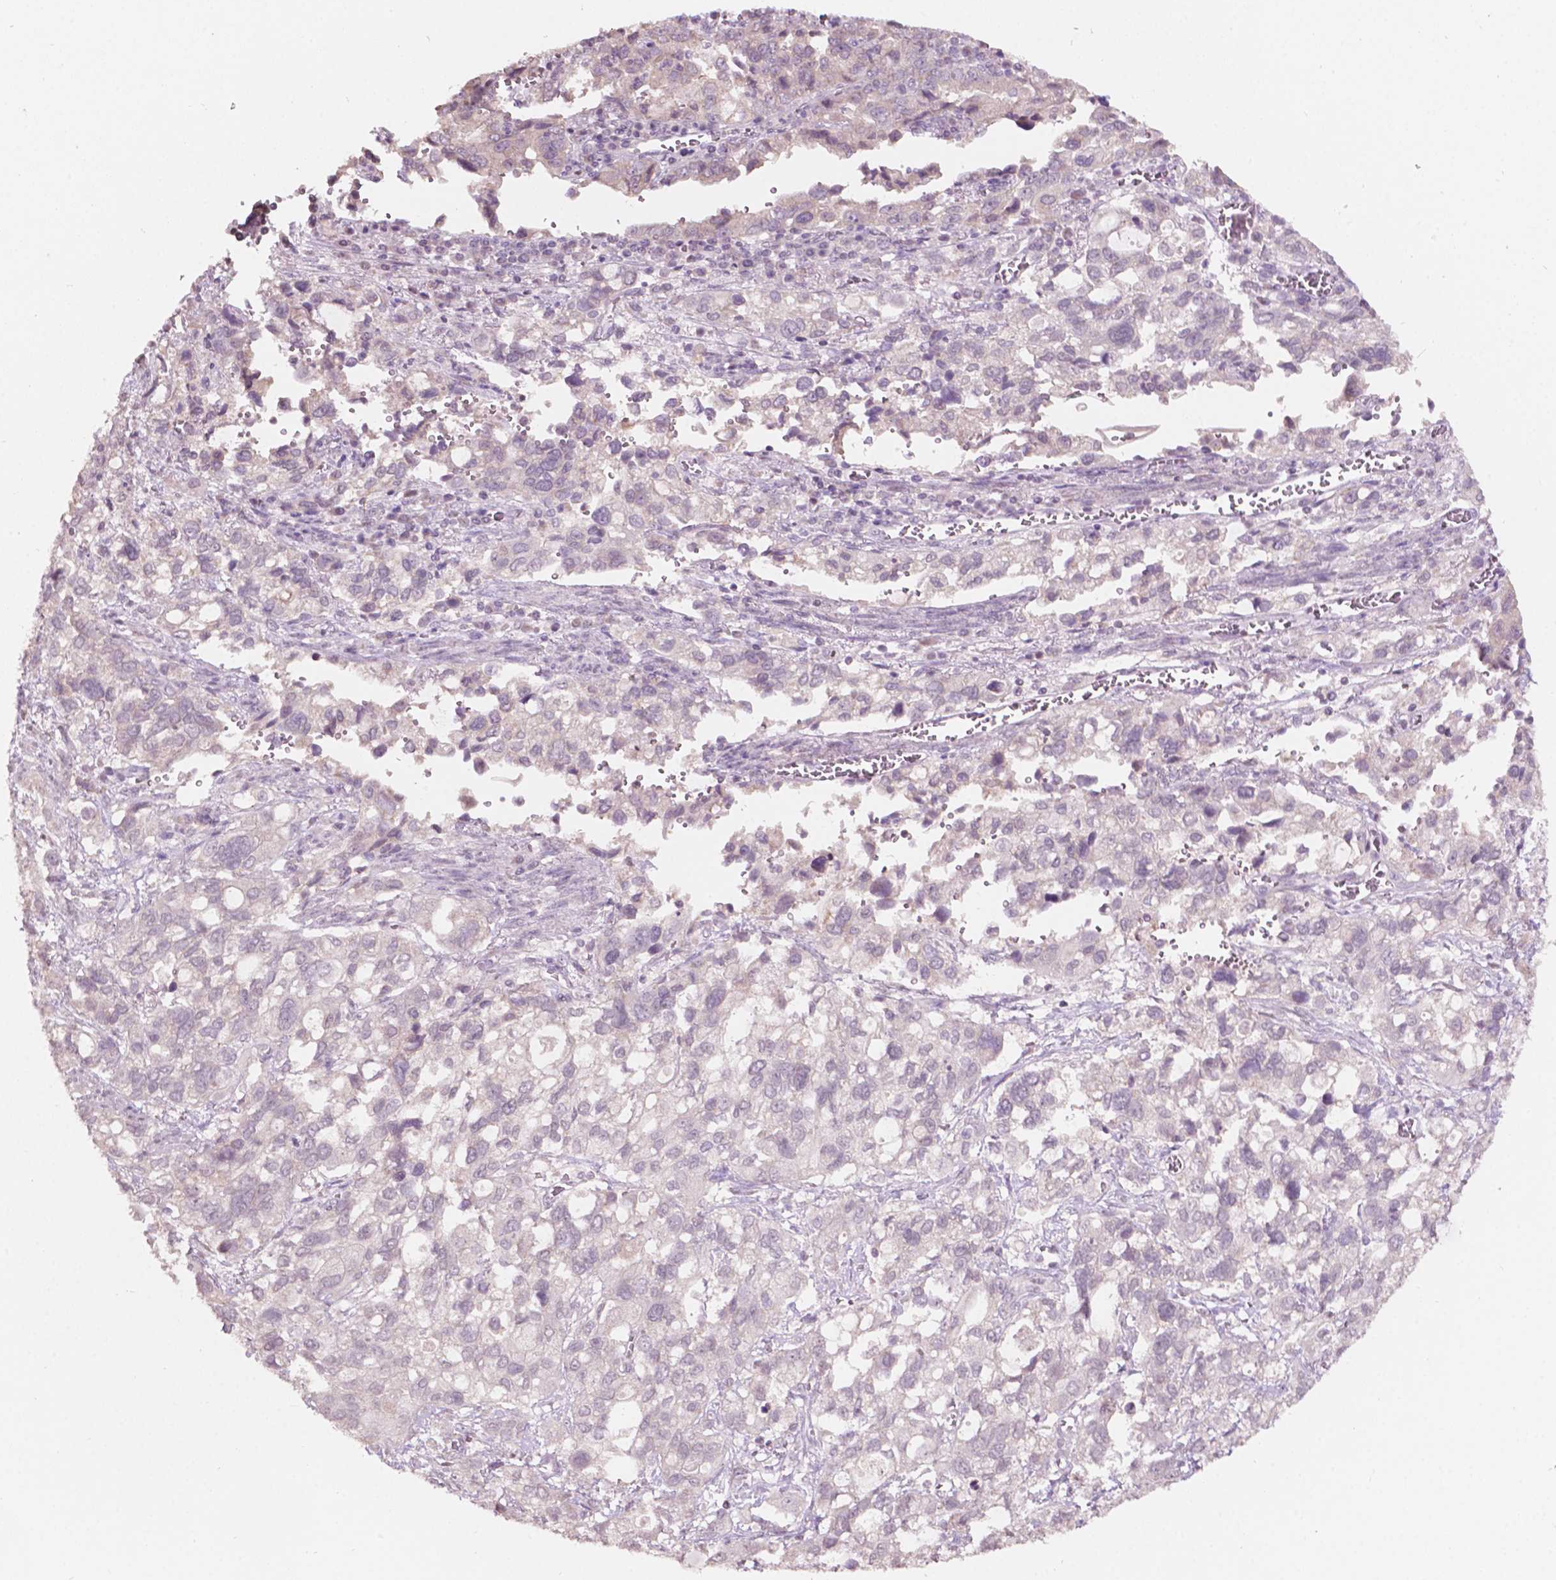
{"staining": {"intensity": "negative", "quantity": "none", "location": "none"}, "tissue": "stomach cancer", "cell_type": "Tumor cells", "image_type": "cancer", "snomed": [{"axis": "morphology", "description": "Adenocarcinoma, NOS"}, {"axis": "topography", "description": "Stomach, upper"}], "caption": "Image shows no significant protein staining in tumor cells of stomach cancer. (DAB (3,3'-diaminobenzidine) IHC visualized using brightfield microscopy, high magnification).", "gene": "NOS1AP", "patient": {"sex": "female", "age": 81}}